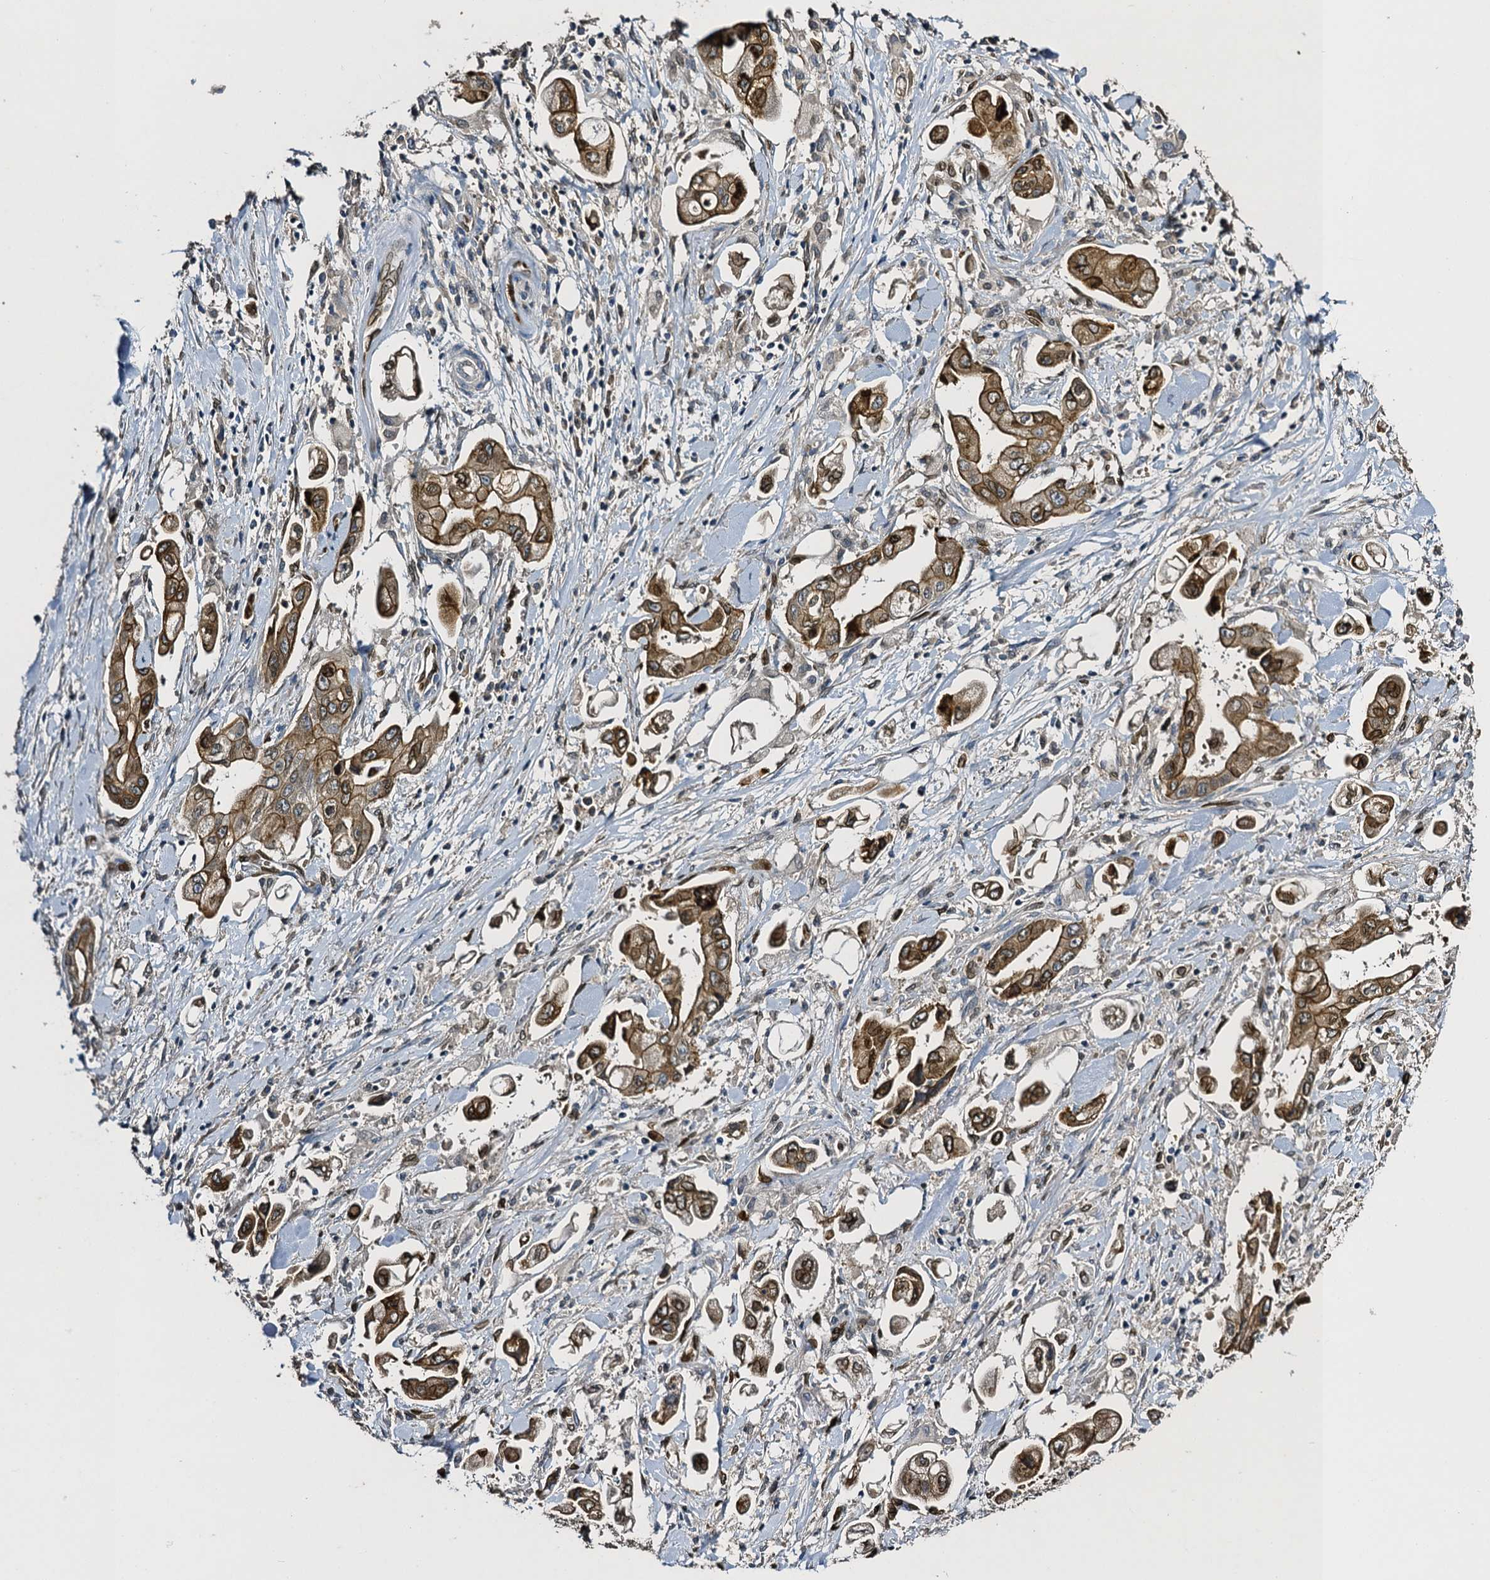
{"staining": {"intensity": "moderate", "quantity": ">75%", "location": "cytoplasmic/membranous"}, "tissue": "stomach cancer", "cell_type": "Tumor cells", "image_type": "cancer", "snomed": [{"axis": "morphology", "description": "Adenocarcinoma, NOS"}, {"axis": "topography", "description": "Stomach"}], "caption": "Protein analysis of stomach adenocarcinoma tissue exhibits moderate cytoplasmic/membranous expression in about >75% of tumor cells.", "gene": "SLC11A2", "patient": {"sex": "male", "age": 62}}